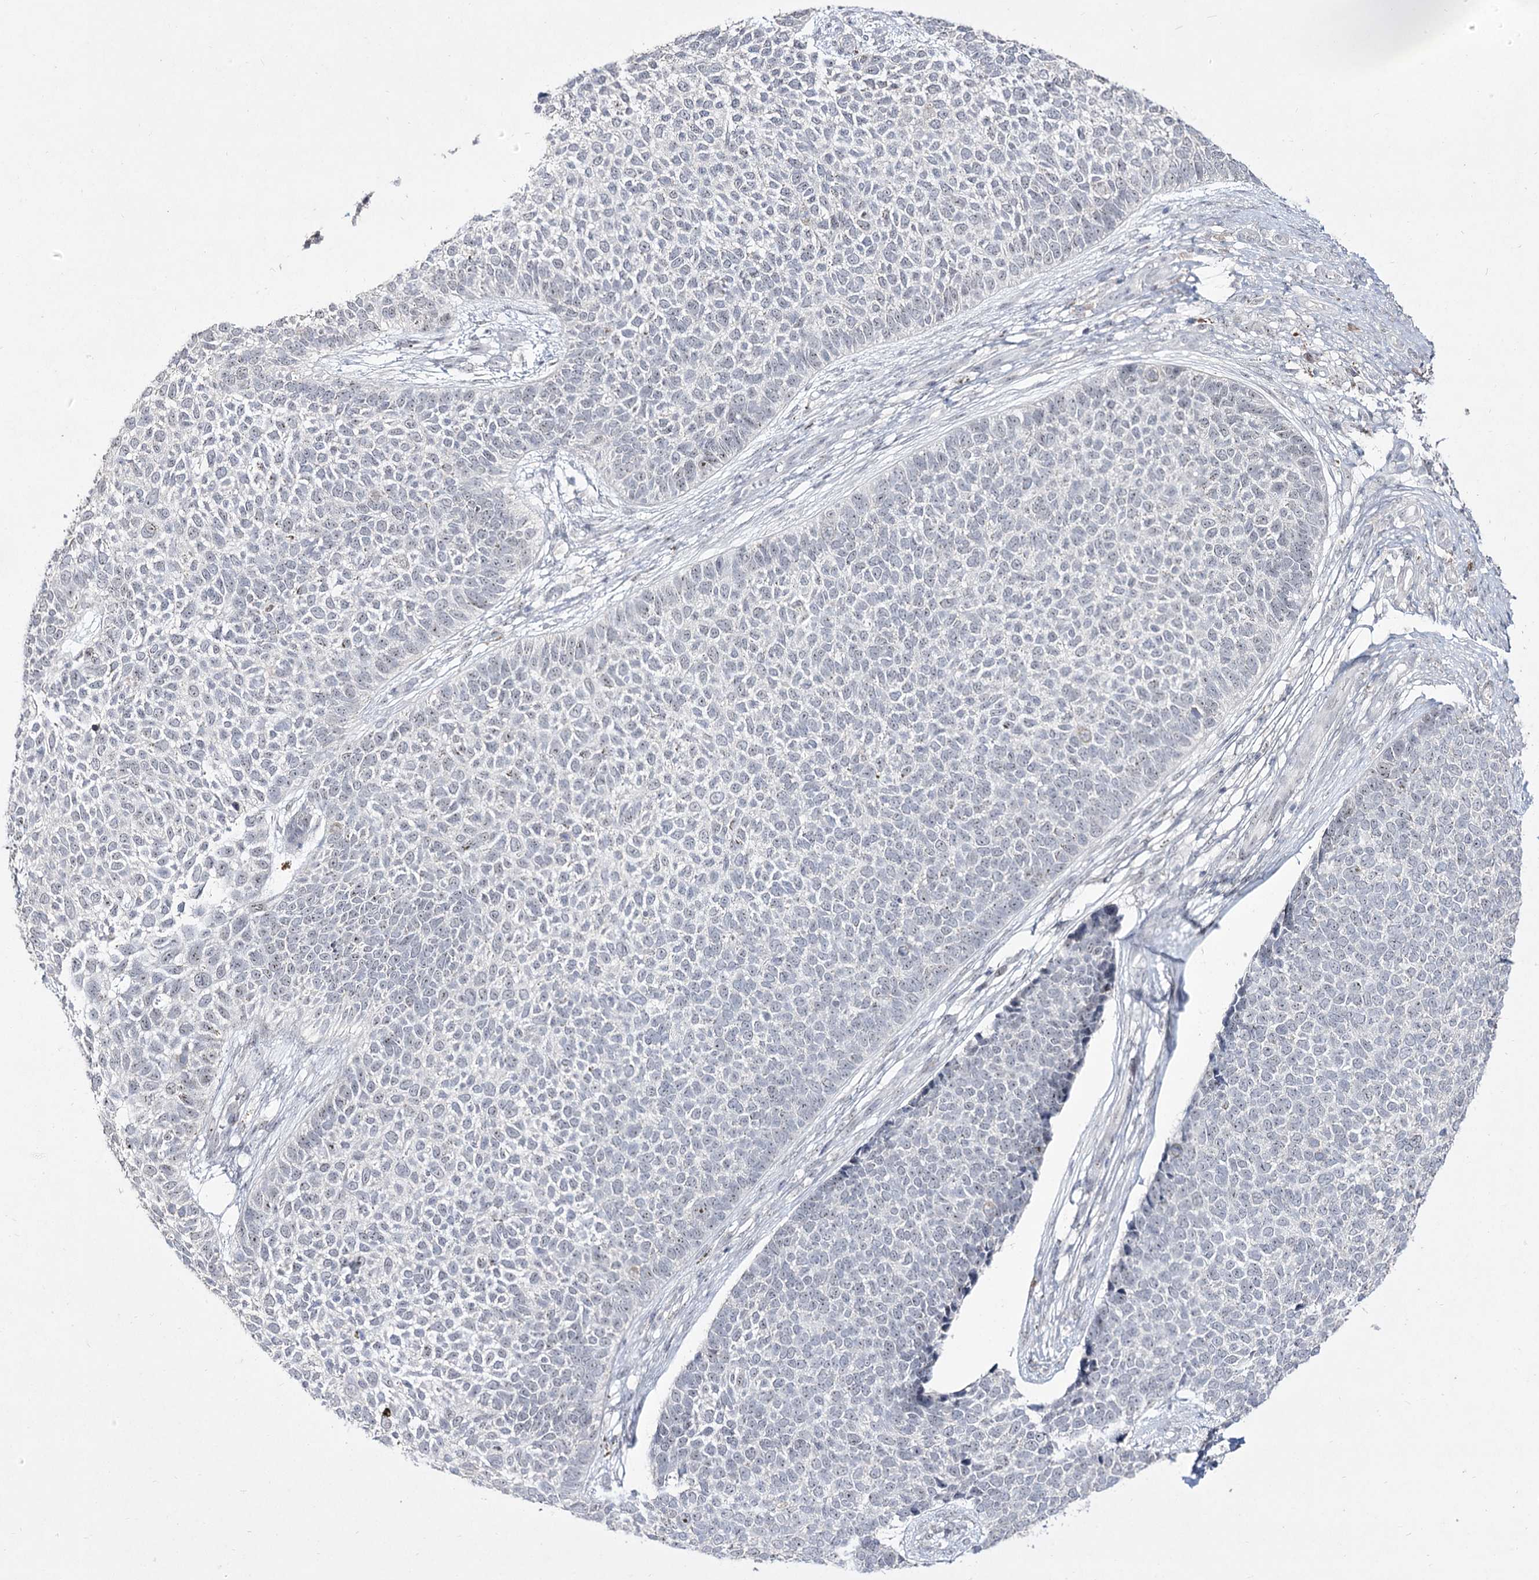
{"staining": {"intensity": "negative", "quantity": "none", "location": "none"}, "tissue": "skin cancer", "cell_type": "Tumor cells", "image_type": "cancer", "snomed": [{"axis": "morphology", "description": "Basal cell carcinoma"}, {"axis": "topography", "description": "Skin"}], "caption": "Skin cancer (basal cell carcinoma) was stained to show a protein in brown. There is no significant staining in tumor cells. (Brightfield microscopy of DAB immunohistochemistry (IHC) at high magnification).", "gene": "DDX50", "patient": {"sex": "female", "age": 84}}